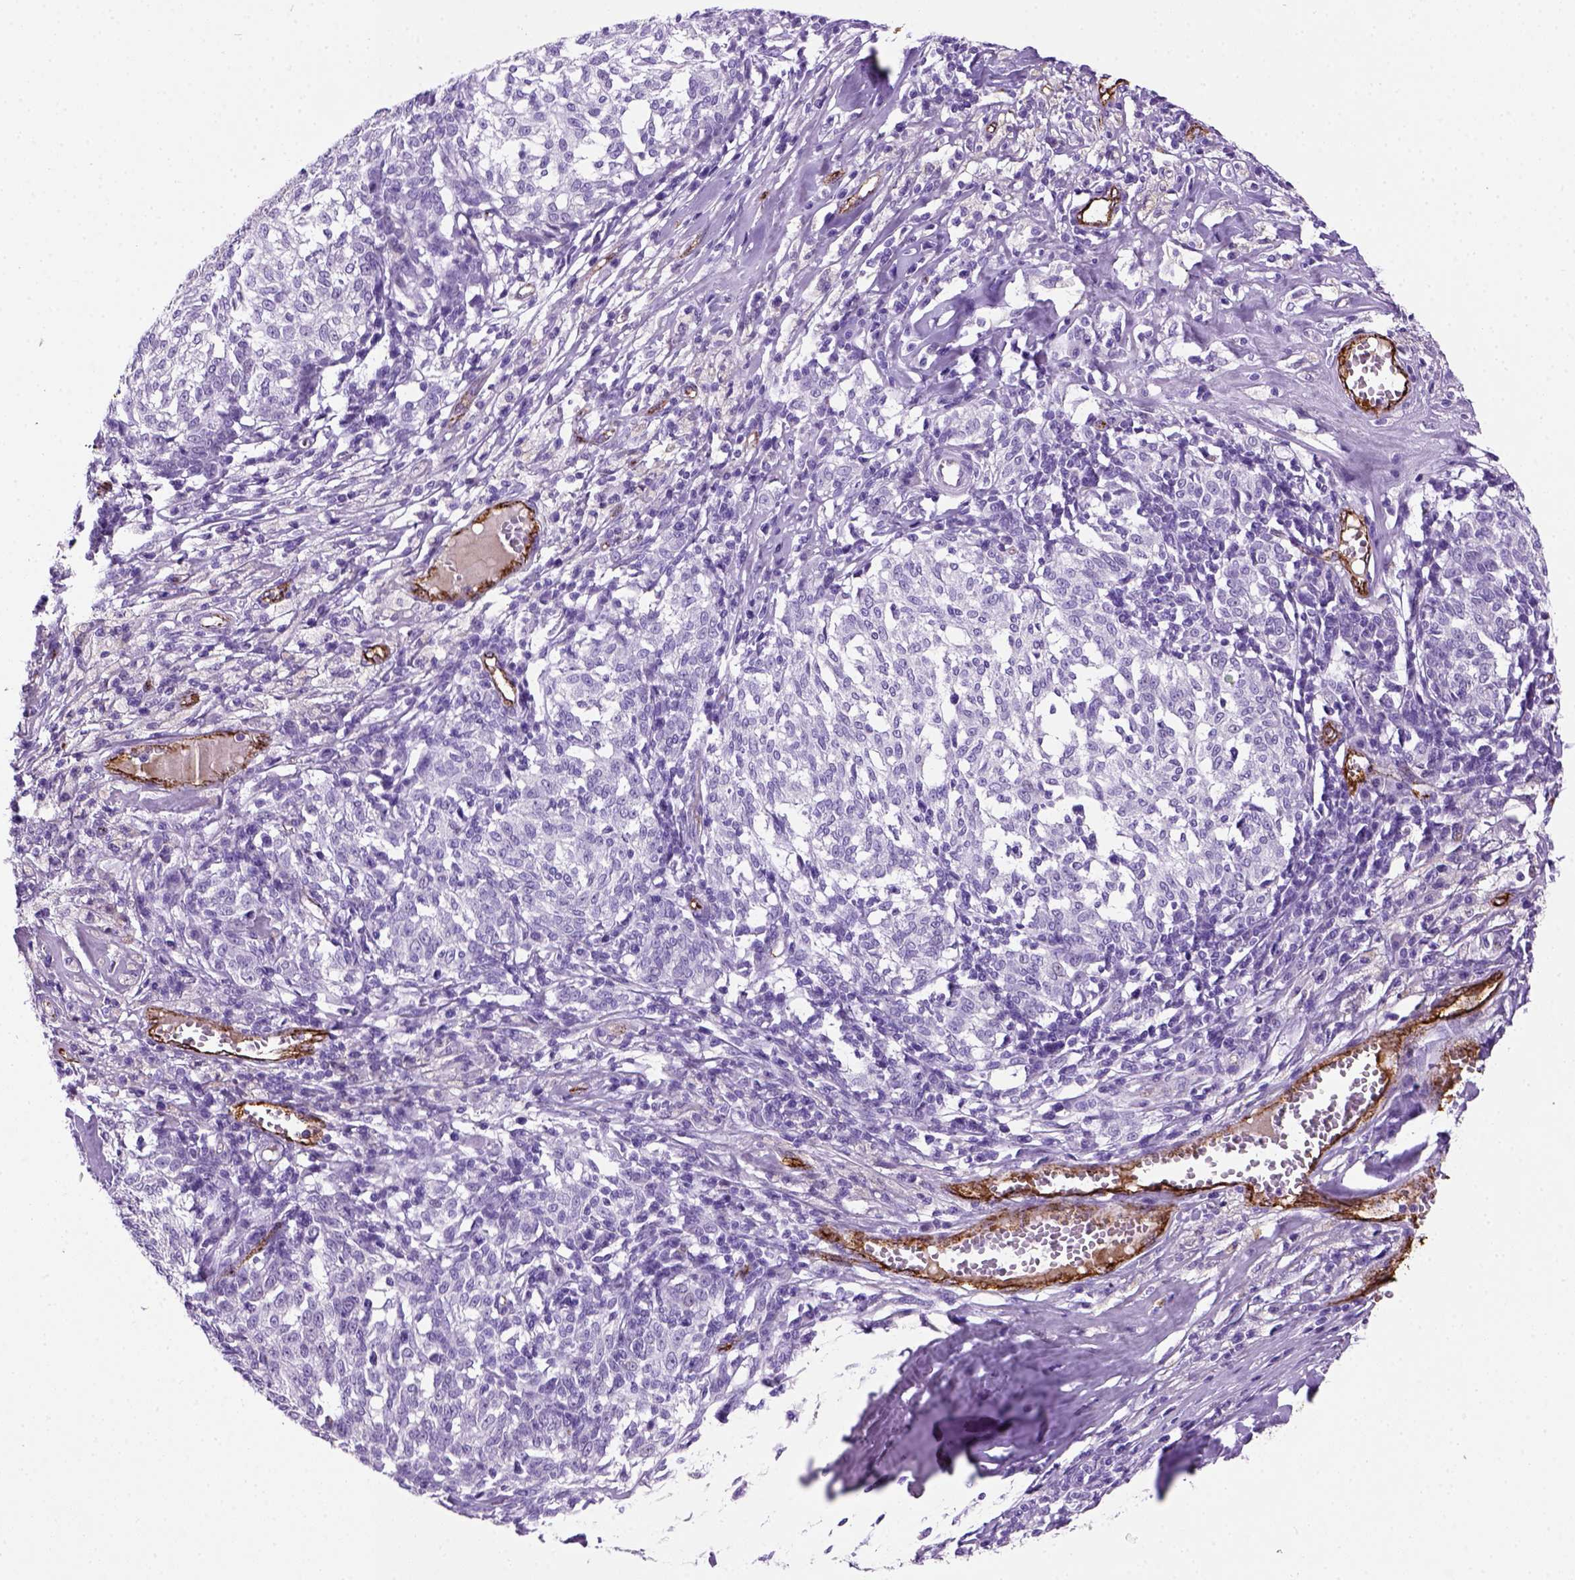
{"staining": {"intensity": "negative", "quantity": "none", "location": "none"}, "tissue": "melanoma", "cell_type": "Tumor cells", "image_type": "cancer", "snomed": [{"axis": "morphology", "description": "Malignant melanoma, NOS"}, {"axis": "topography", "description": "Skin"}], "caption": "The histopathology image reveals no significant positivity in tumor cells of melanoma.", "gene": "VWF", "patient": {"sex": "female", "age": 72}}